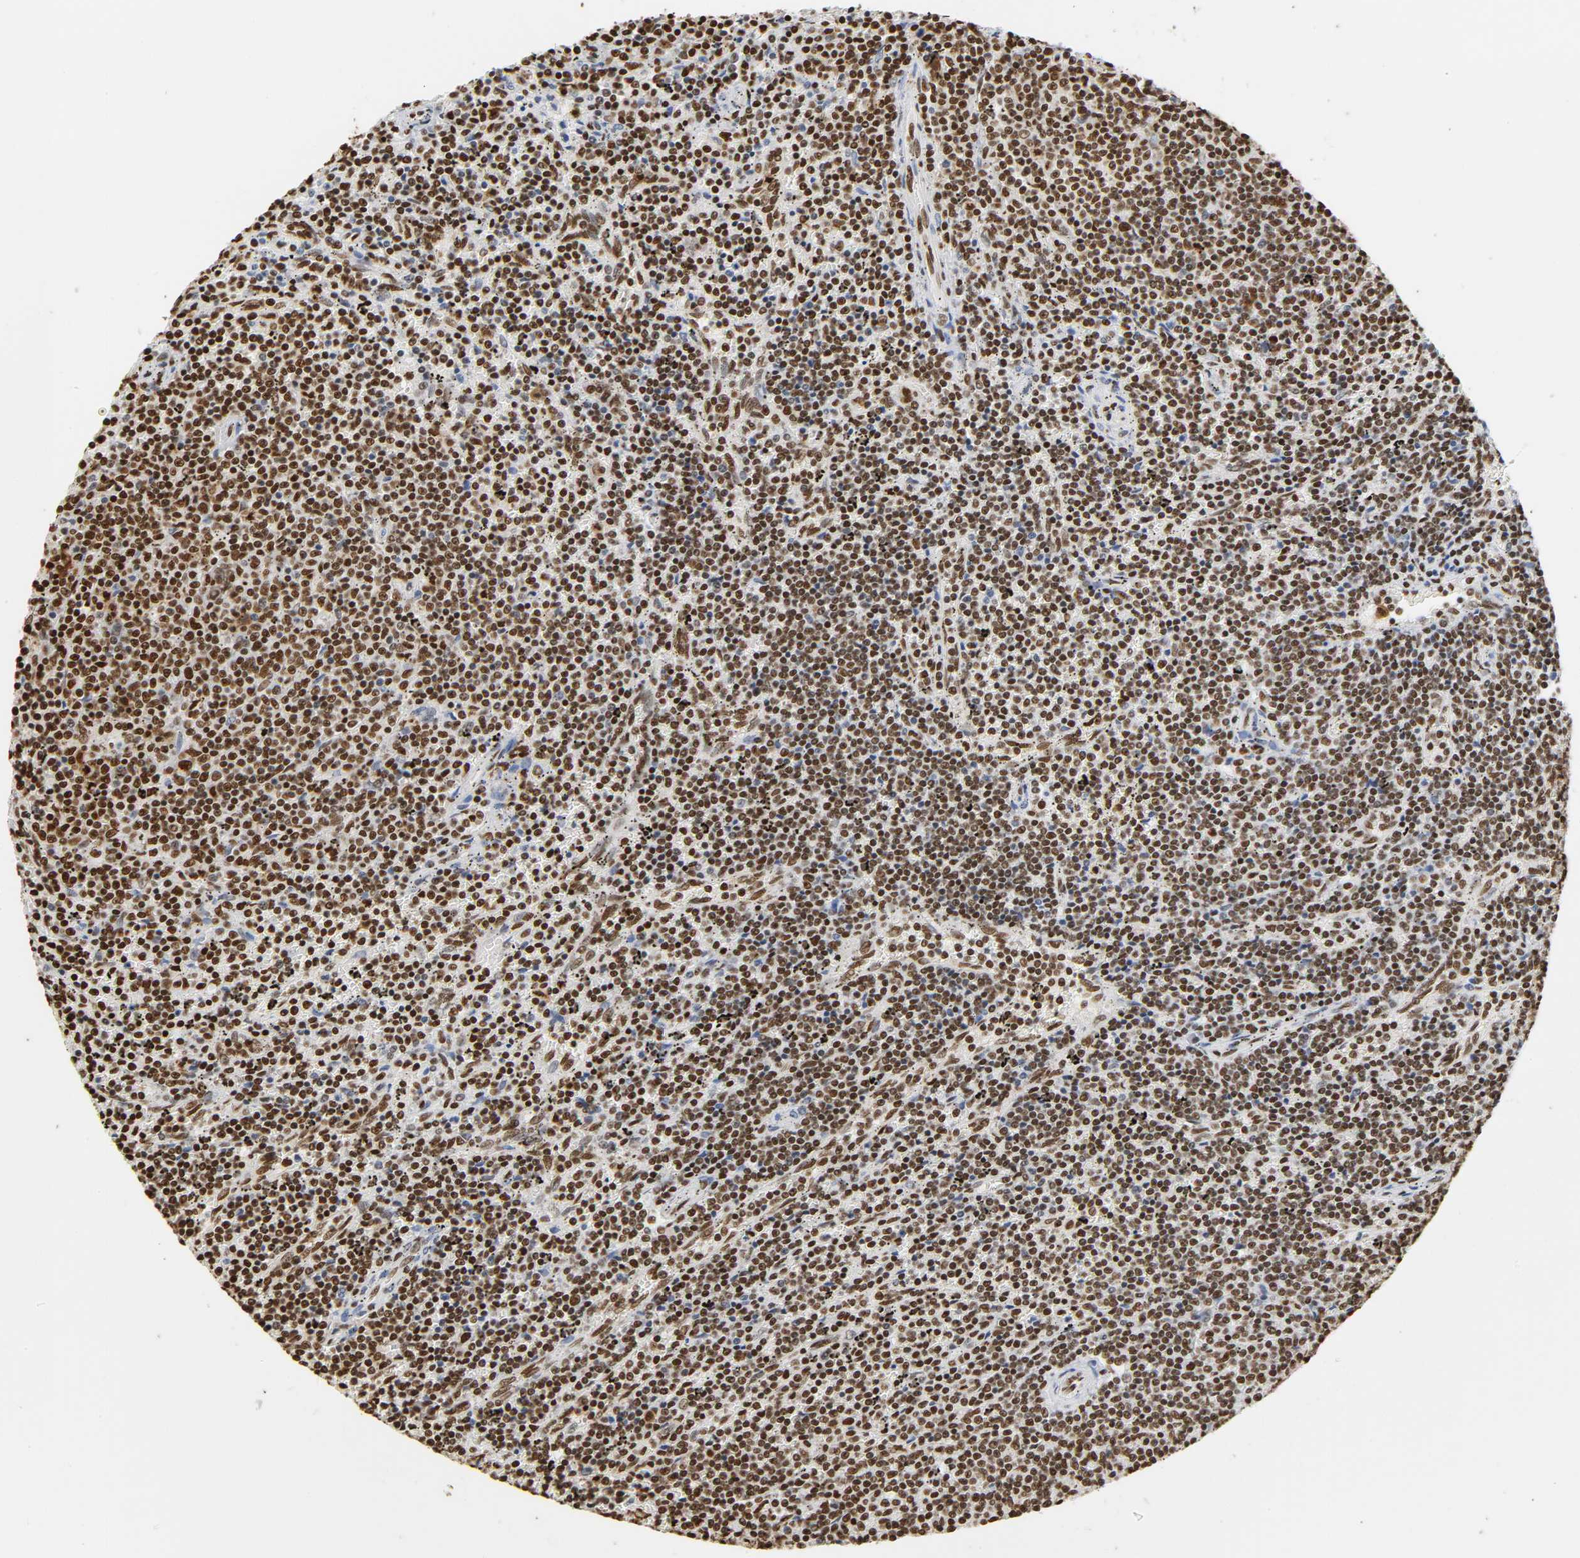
{"staining": {"intensity": "strong", "quantity": ">75%", "location": "nuclear"}, "tissue": "lymphoma", "cell_type": "Tumor cells", "image_type": "cancer", "snomed": [{"axis": "morphology", "description": "Malignant lymphoma, non-Hodgkin's type, Low grade"}, {"axis": "topography", "description": "Spleen"}], "caption": "Tumor cells show high levels of strong nuclear staining in approximately >75% of cells in human lymphoma.", "gene": "HNRNPC", "patient": {"sex": "female", "age": 50}}